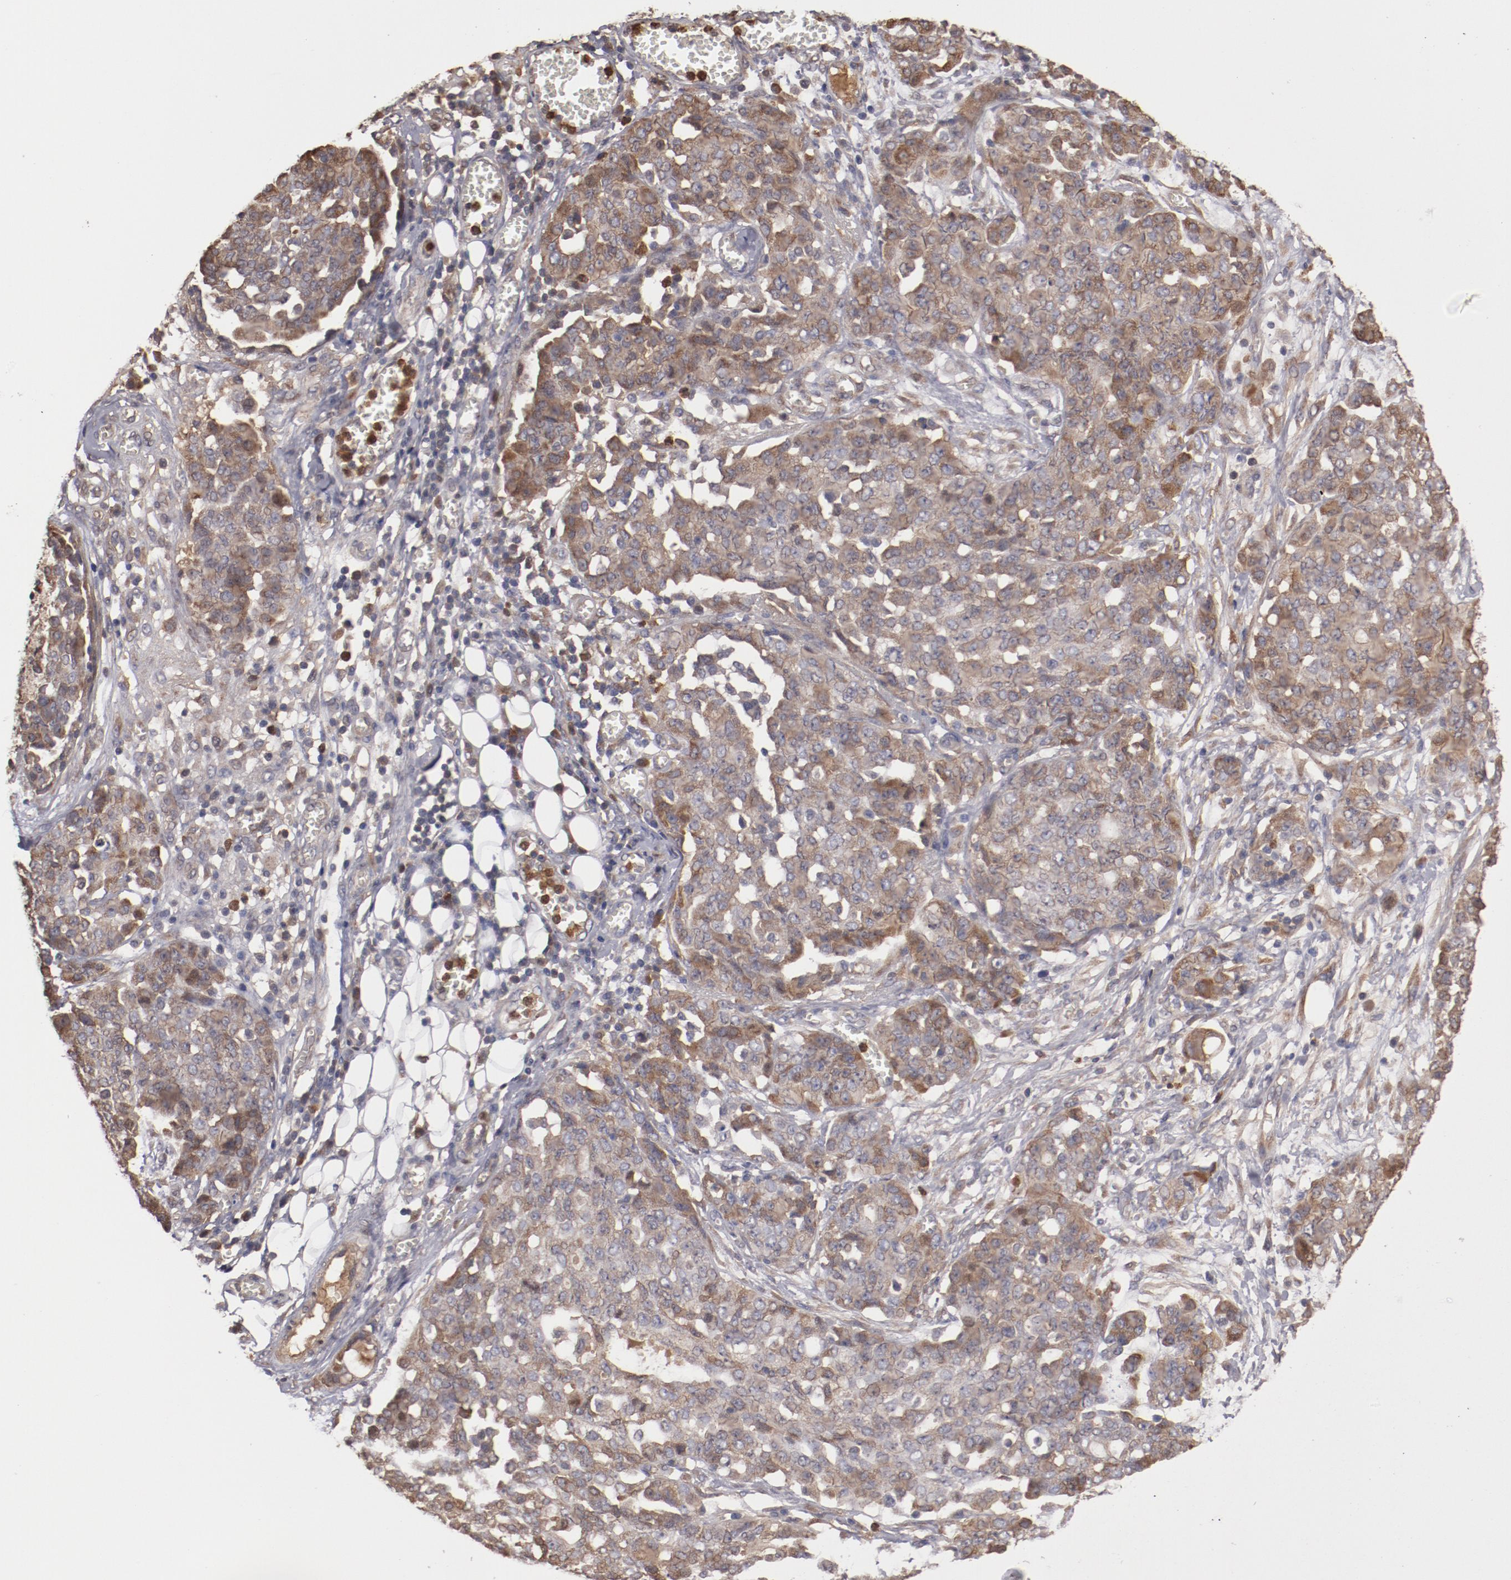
{"staining": {"intensity": "moderate", "quantity": ">75%", "location": "cytoplasmic/membranous,nuclear"}, "tissue": "ovarian cancer", "cell_type": "Tumor cells", "image_type": "cancer", "snomed": [{"axis": "morphology", "description": "Cystadenocarcinoma, serous, NOS"}, {"axis": "topography", "description": "Soft tissue"}, {"axis": "topography", "description": "Ovary"}], "caption": "Serous cystadenocarcinoma (ovarian) stained with DAB (3,3'-diaminobenzidine) IHC demonstrates medium levels of moderate cytoplasmic/membranous and nuclear positivity in about >75% of tumor cells.", "gene": "SERPINA7", "patient": {"sex": "female", "age": 57}}